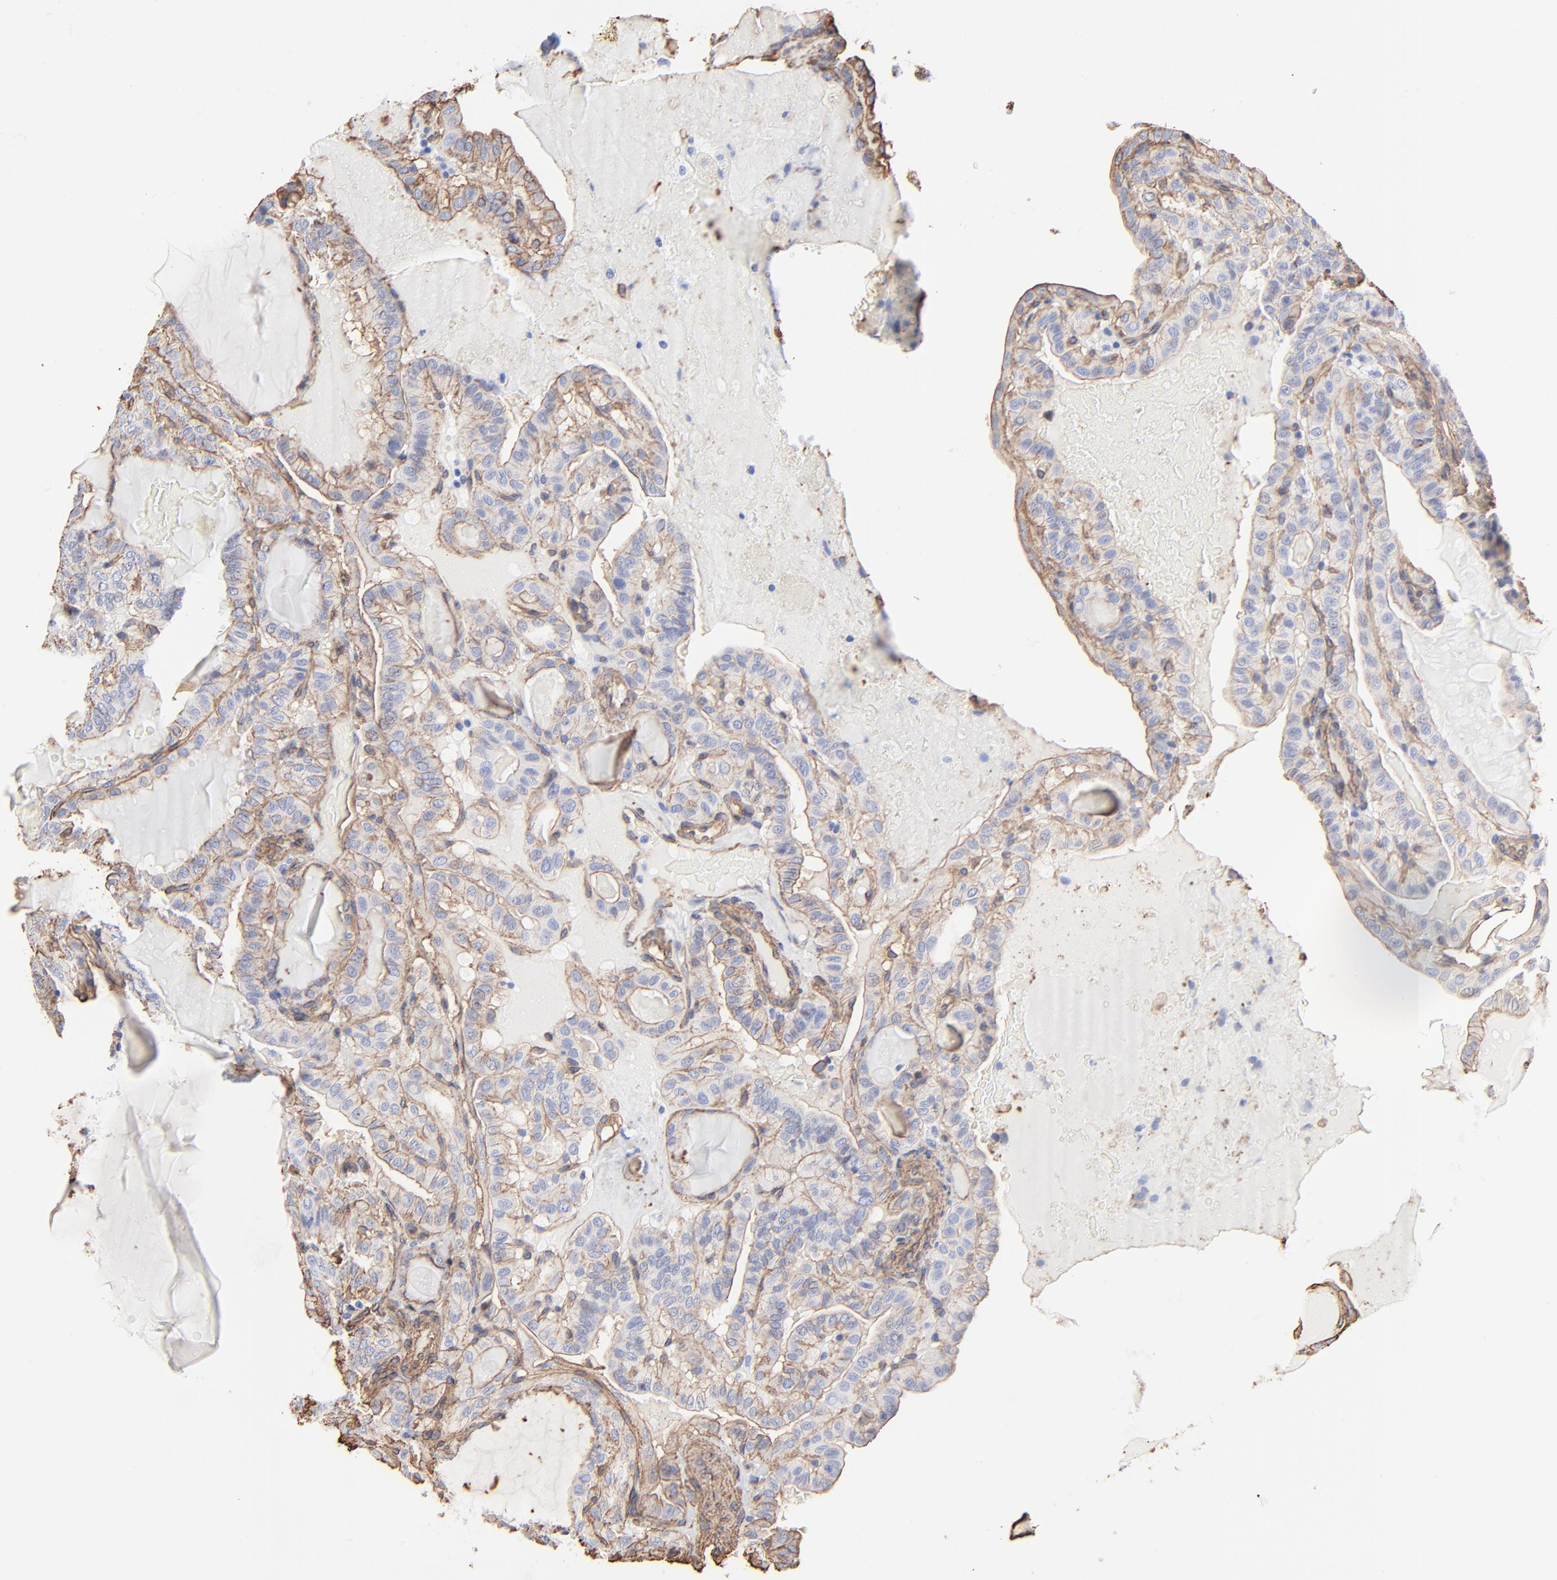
{"staining": {"intensity": "weak", "quantity": ">75%", "location": "cytoplasmic/membranous"}, "tissue": "thyroid cancer", "cell_type": "Tumor cells", "image_type": "cancer", "snomed": [{"axis": "morphology", "description": "Papillary adenocarcinoma, NOS"}, {"axis": "topography", "description": "Thyroid gland"}], "caption": "A histopathology image of thyroid cancer (papillary adenocarcinoma) stained for a protein shows weak cytoplasmic/membranous brown staining in tumor cells.", "gene": "CAV1", "patient": {"sex": "male", "age": 77}}